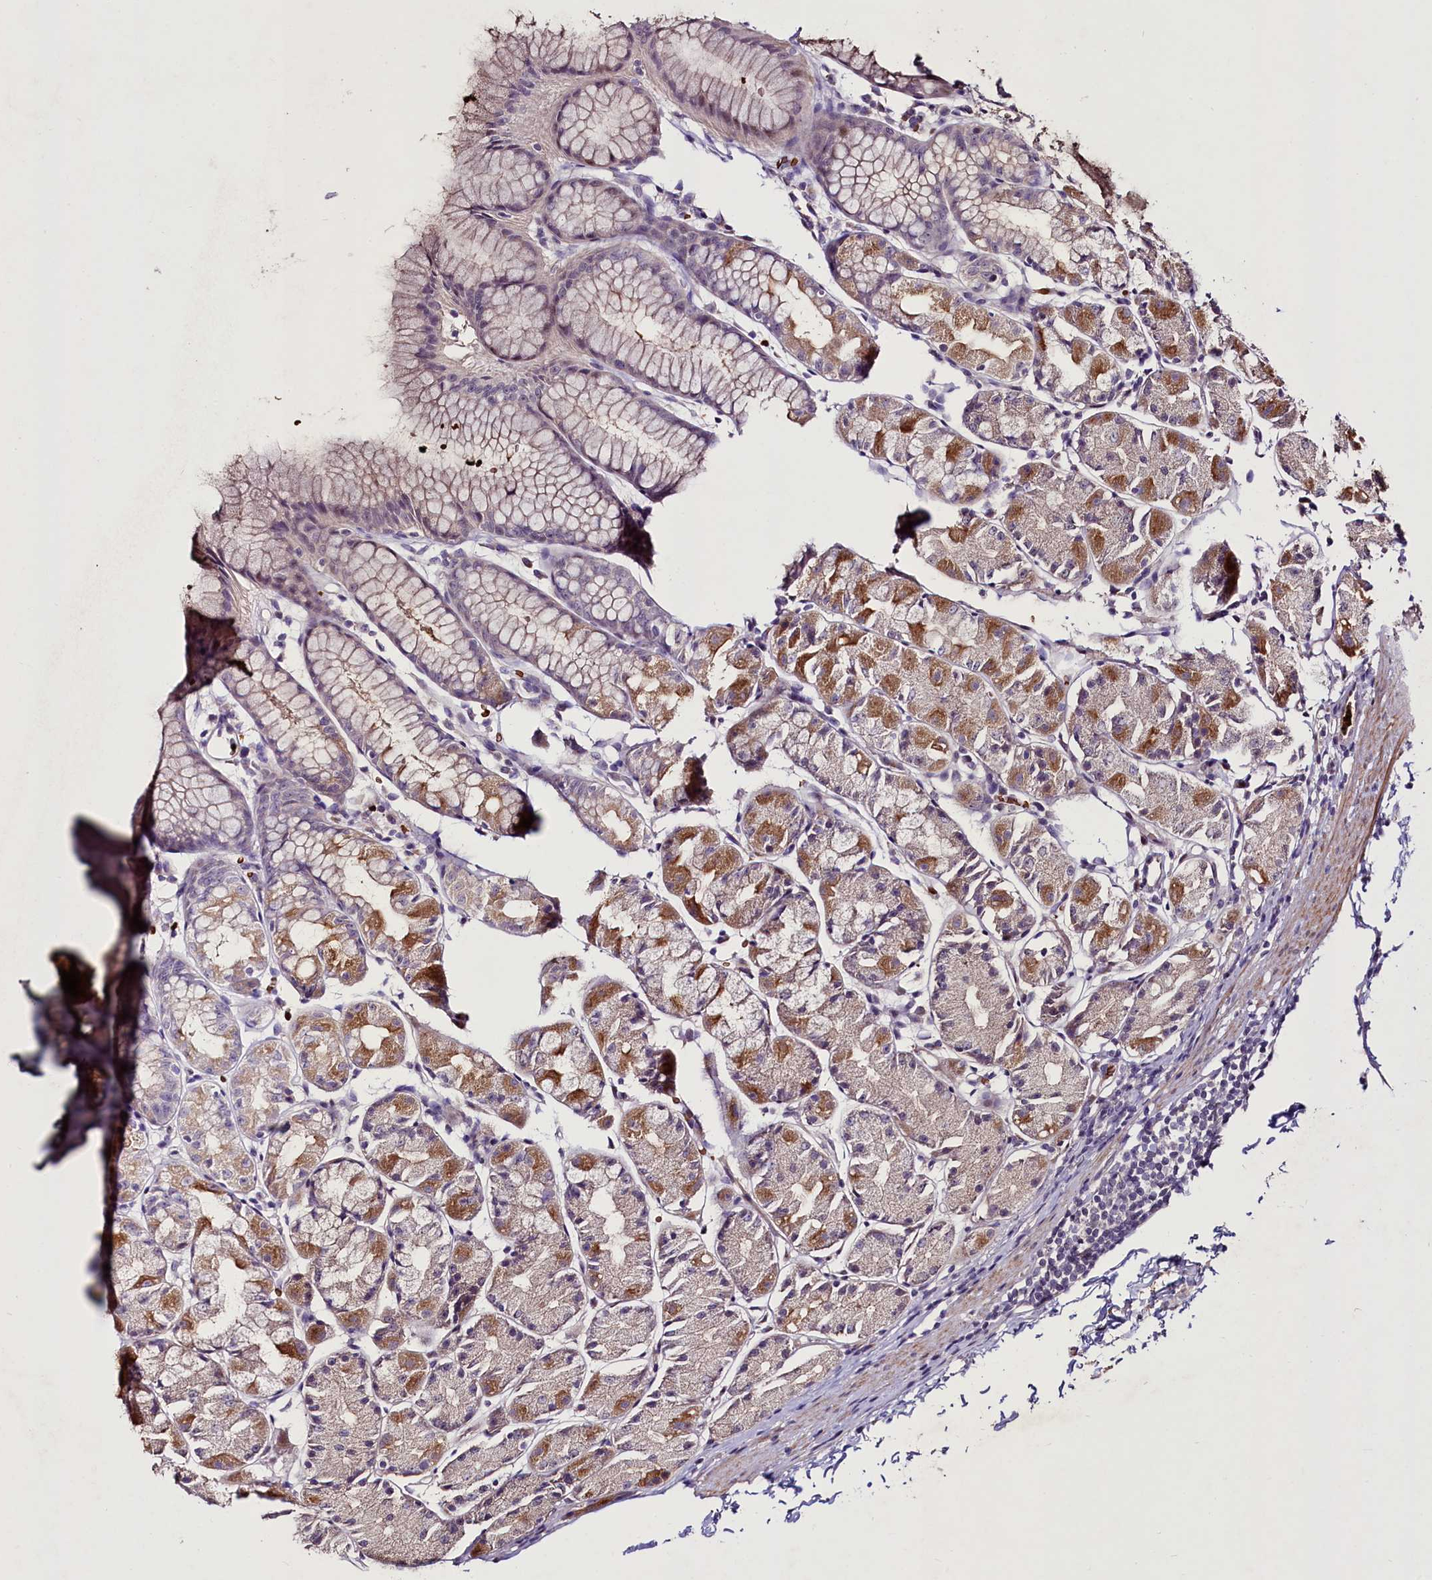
{"staining": {"intensity": "moderate", "quantity": "<25%", "location": "cytoplasmic/membranous"}, "tissue": "stomach", "cell_type": "Glandular cells", "image_type": "normal", "snomed": [{"axis": "morphology", "description": "Normal tissue, NOS"}, {"axis": "topography", "description": "Stomach, upper"}], "caption": "The histopathology image displays a brown stain indicating the presence of a protein in the cytoplasmic/membranous of glandular cells in stomach.", "gene": "SUSD3", "patient": {"sex": "male", "age": 47}}